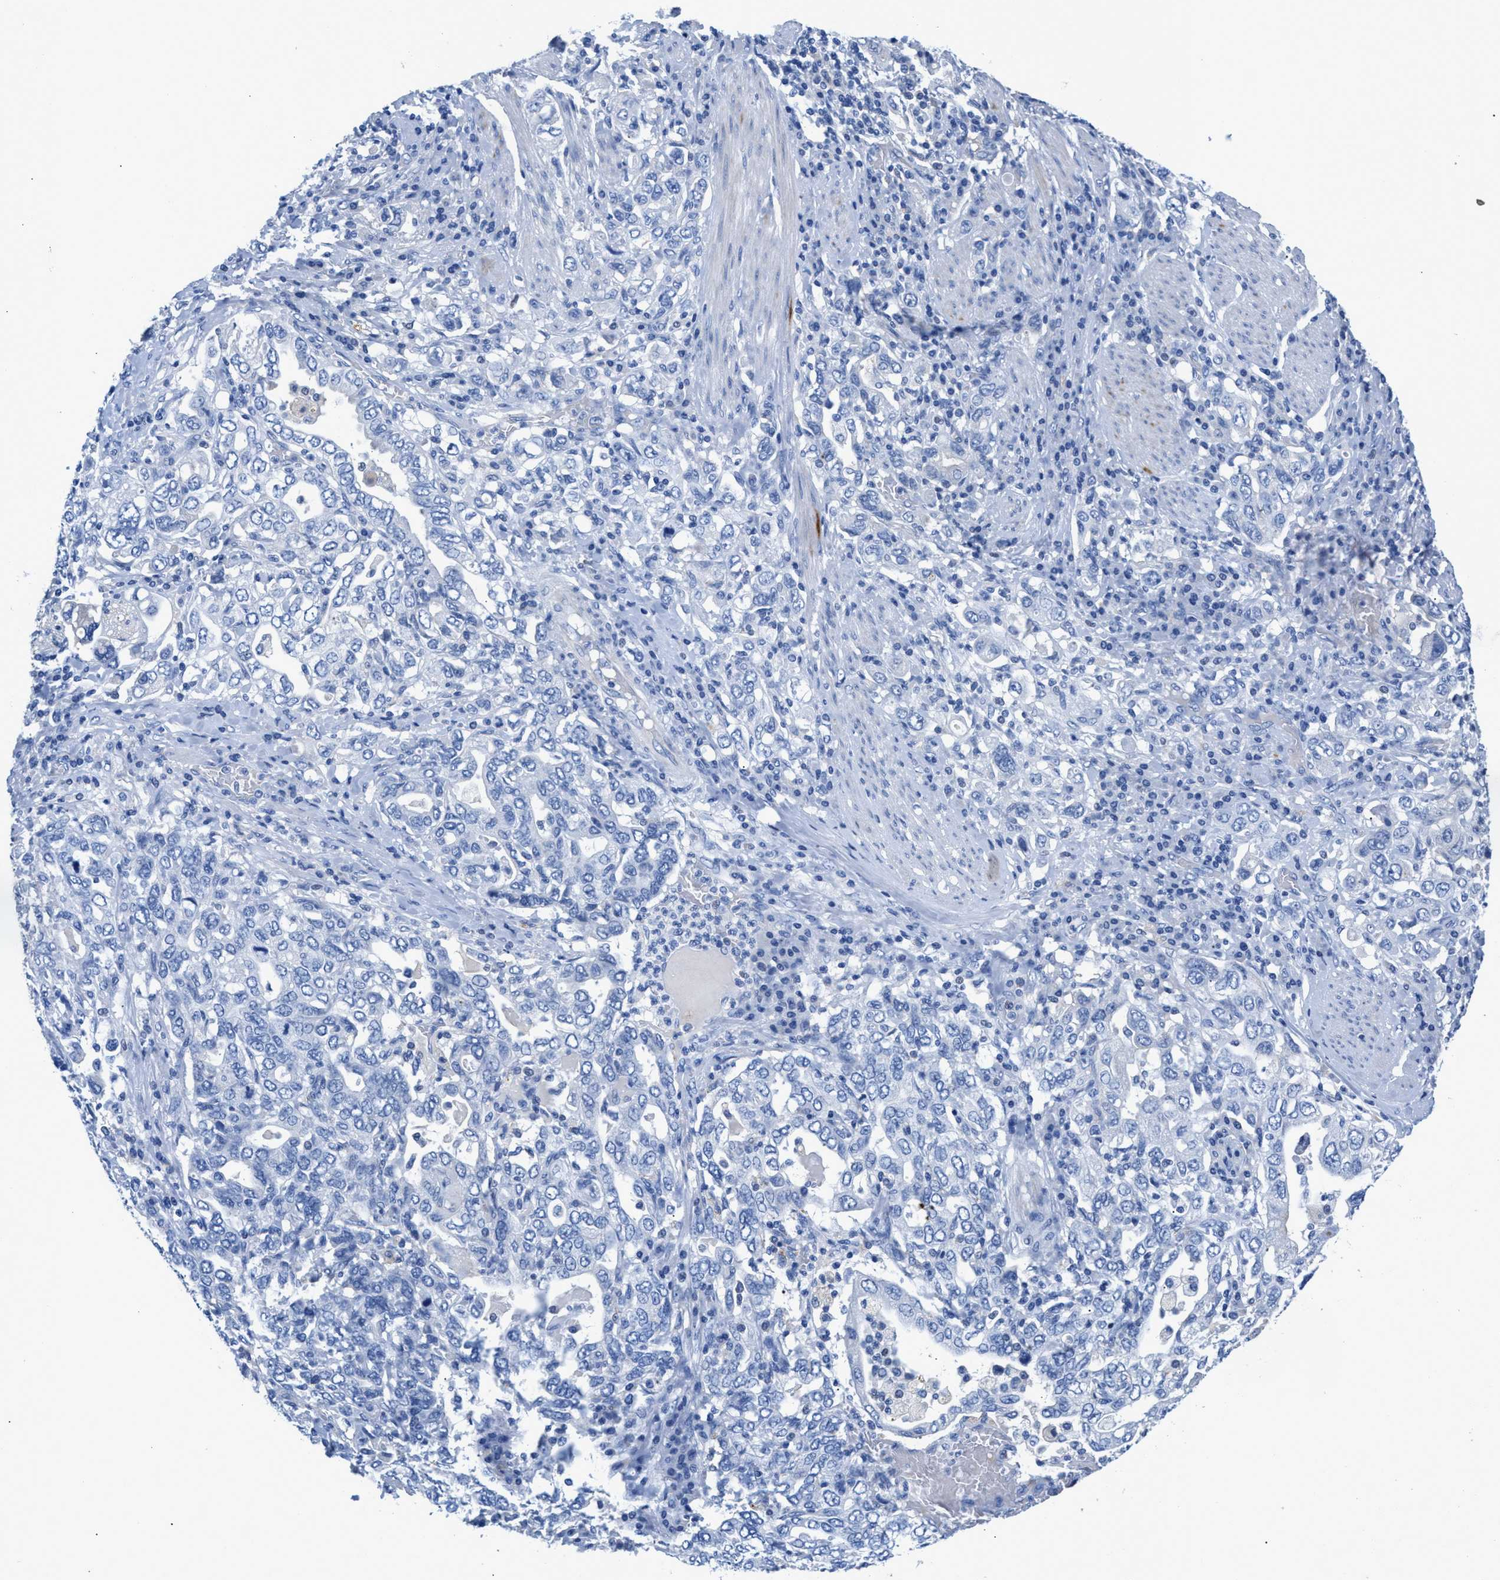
{"staining": {"intensity": "negative", "quantity": "none", "location": "none"}, "tissue": "stomach cancer", "cell_type": "Tumor cells", "image_type": "cancer", "snomed": [{"axis": "morphology", "description": "Adenocarcinoma, NOS"}, {"axis": "topography", "description": "Stomach, upper"}], "caption": "A photomicrograph of human adenocarcinoma (stomach) is negative for staining in tumor cells.", "gene": "SLFN13", "patient": {"sex": "male", "age": 62}}